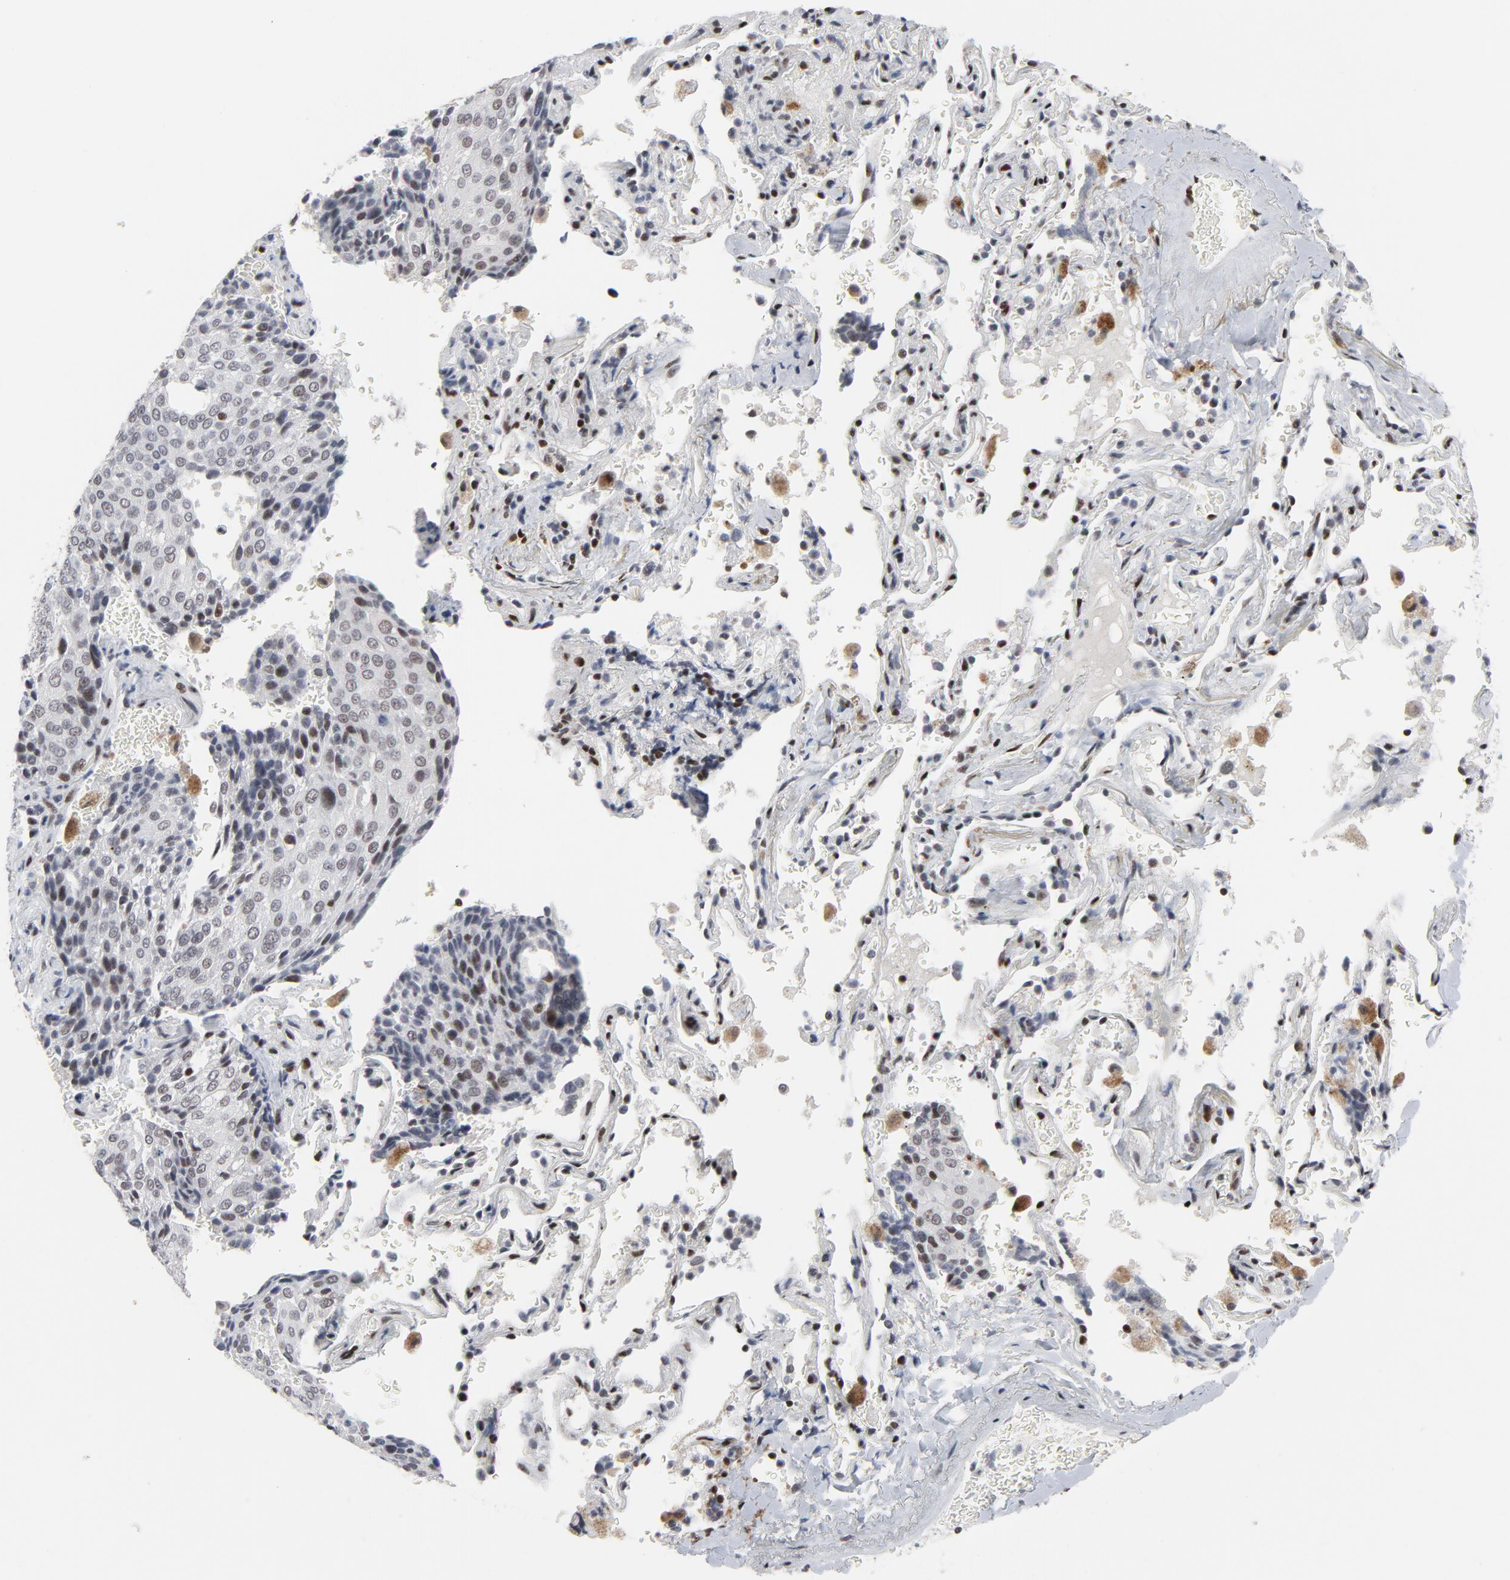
{"staining": {"intensity": "moderate", "quantity": "<25%", "location": "nuclear"}, "tissue": "lung cancer", "cell_type": "Tumor cells", "image_type": "cancer", "snomed": [{"axis": "morphology", "description": "Squamous cell carcinoma, NOS"}, {"axis": "topography", "description": "Lung"}], "caption": "This photomicrograph reveals IHC staining of human lung cancer, with low moderate nuclear expression in about <25% of tumor cells.", "gene": "GABPA", "patient": {"sex": "male", "age": 54}}